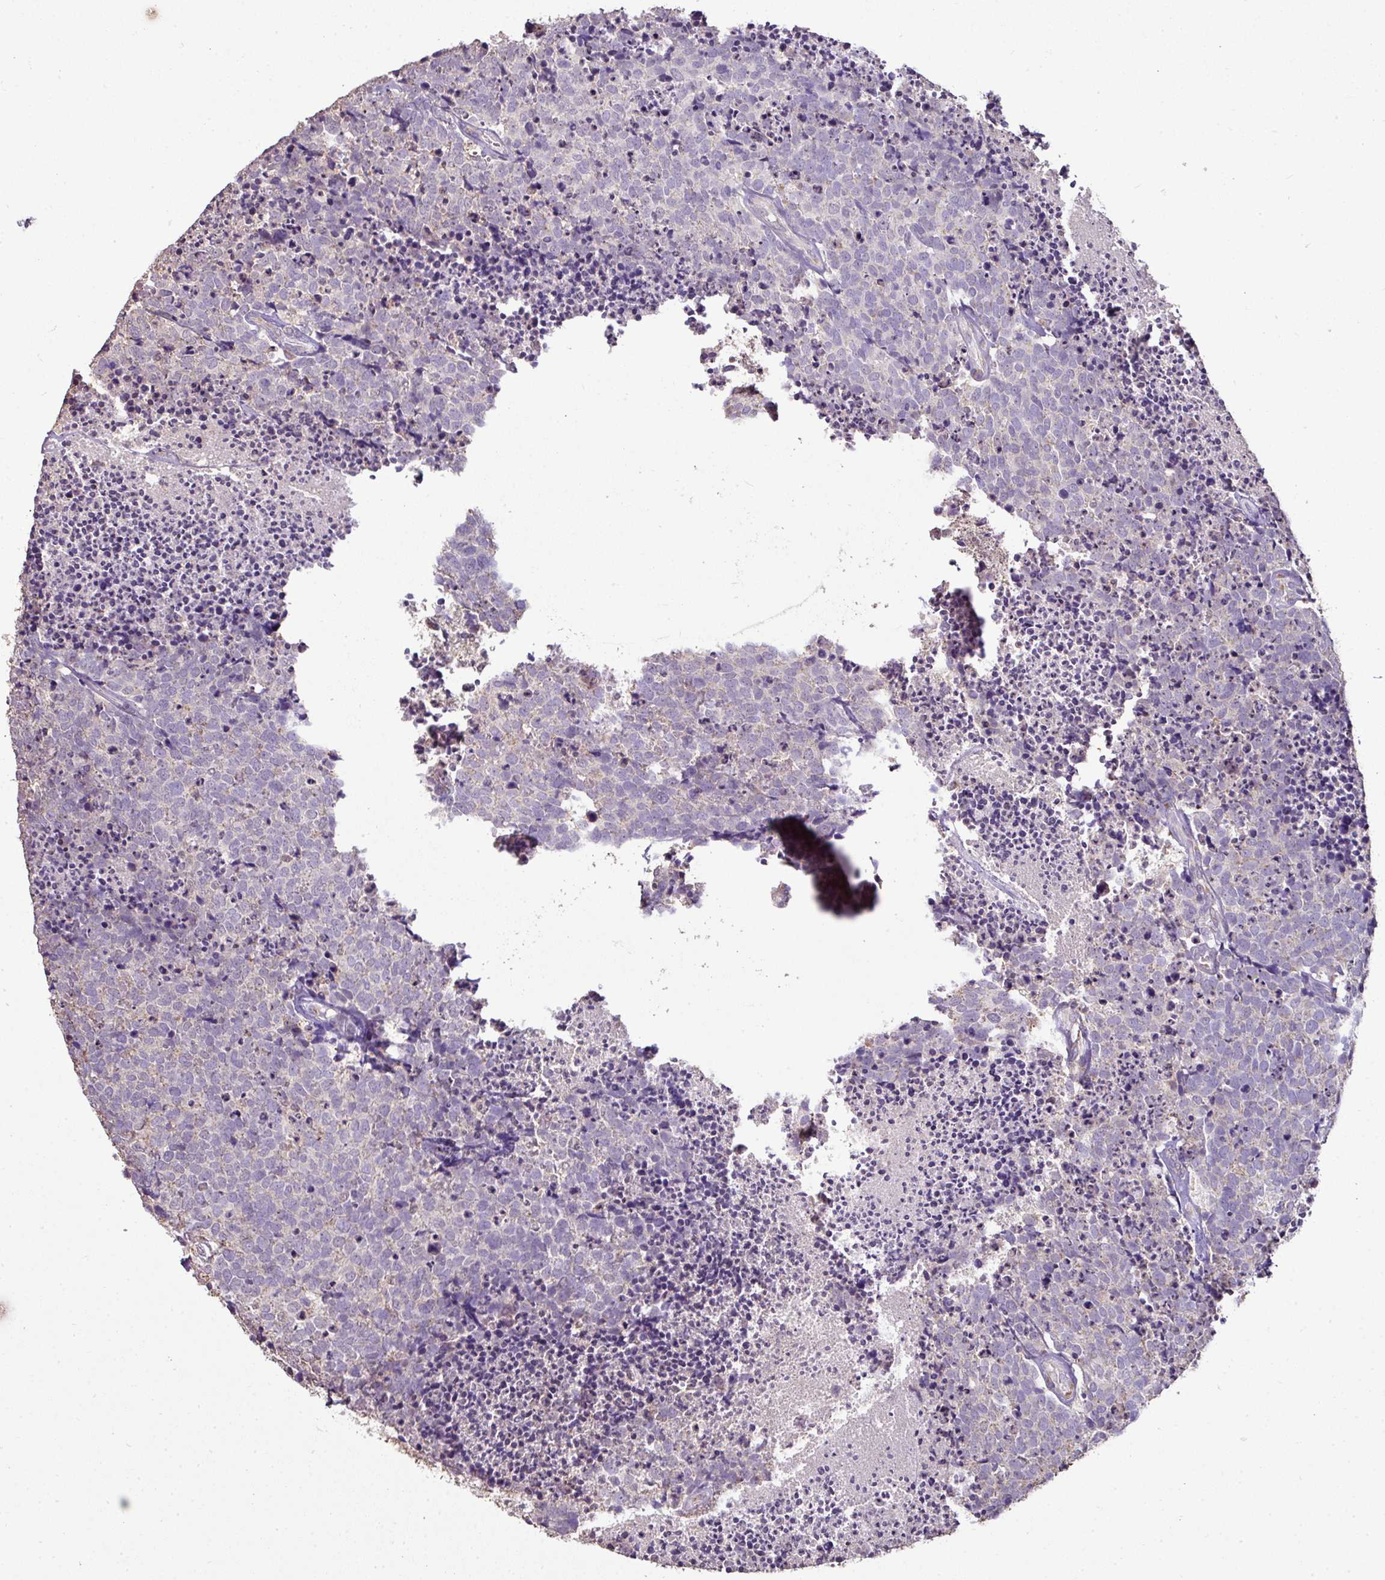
{"staining": {"intensity": "negative", "quantity": "none", "location": "none"}, "tissue": "carcinoid", "cell_type": "Tumor cells", "image_type": "cancer", "snomed": [{"axis": "morphology", "description": "Carcinoid, malignant, NOS"}, {"axis": "topography", "description": "Skin"}], "caption": "Tumor cells show no significant protein expression in carcinoid. Nuclei are stained in blue.", "gene": "JPH2", "patient": {"sex": "female", "age": 79}}